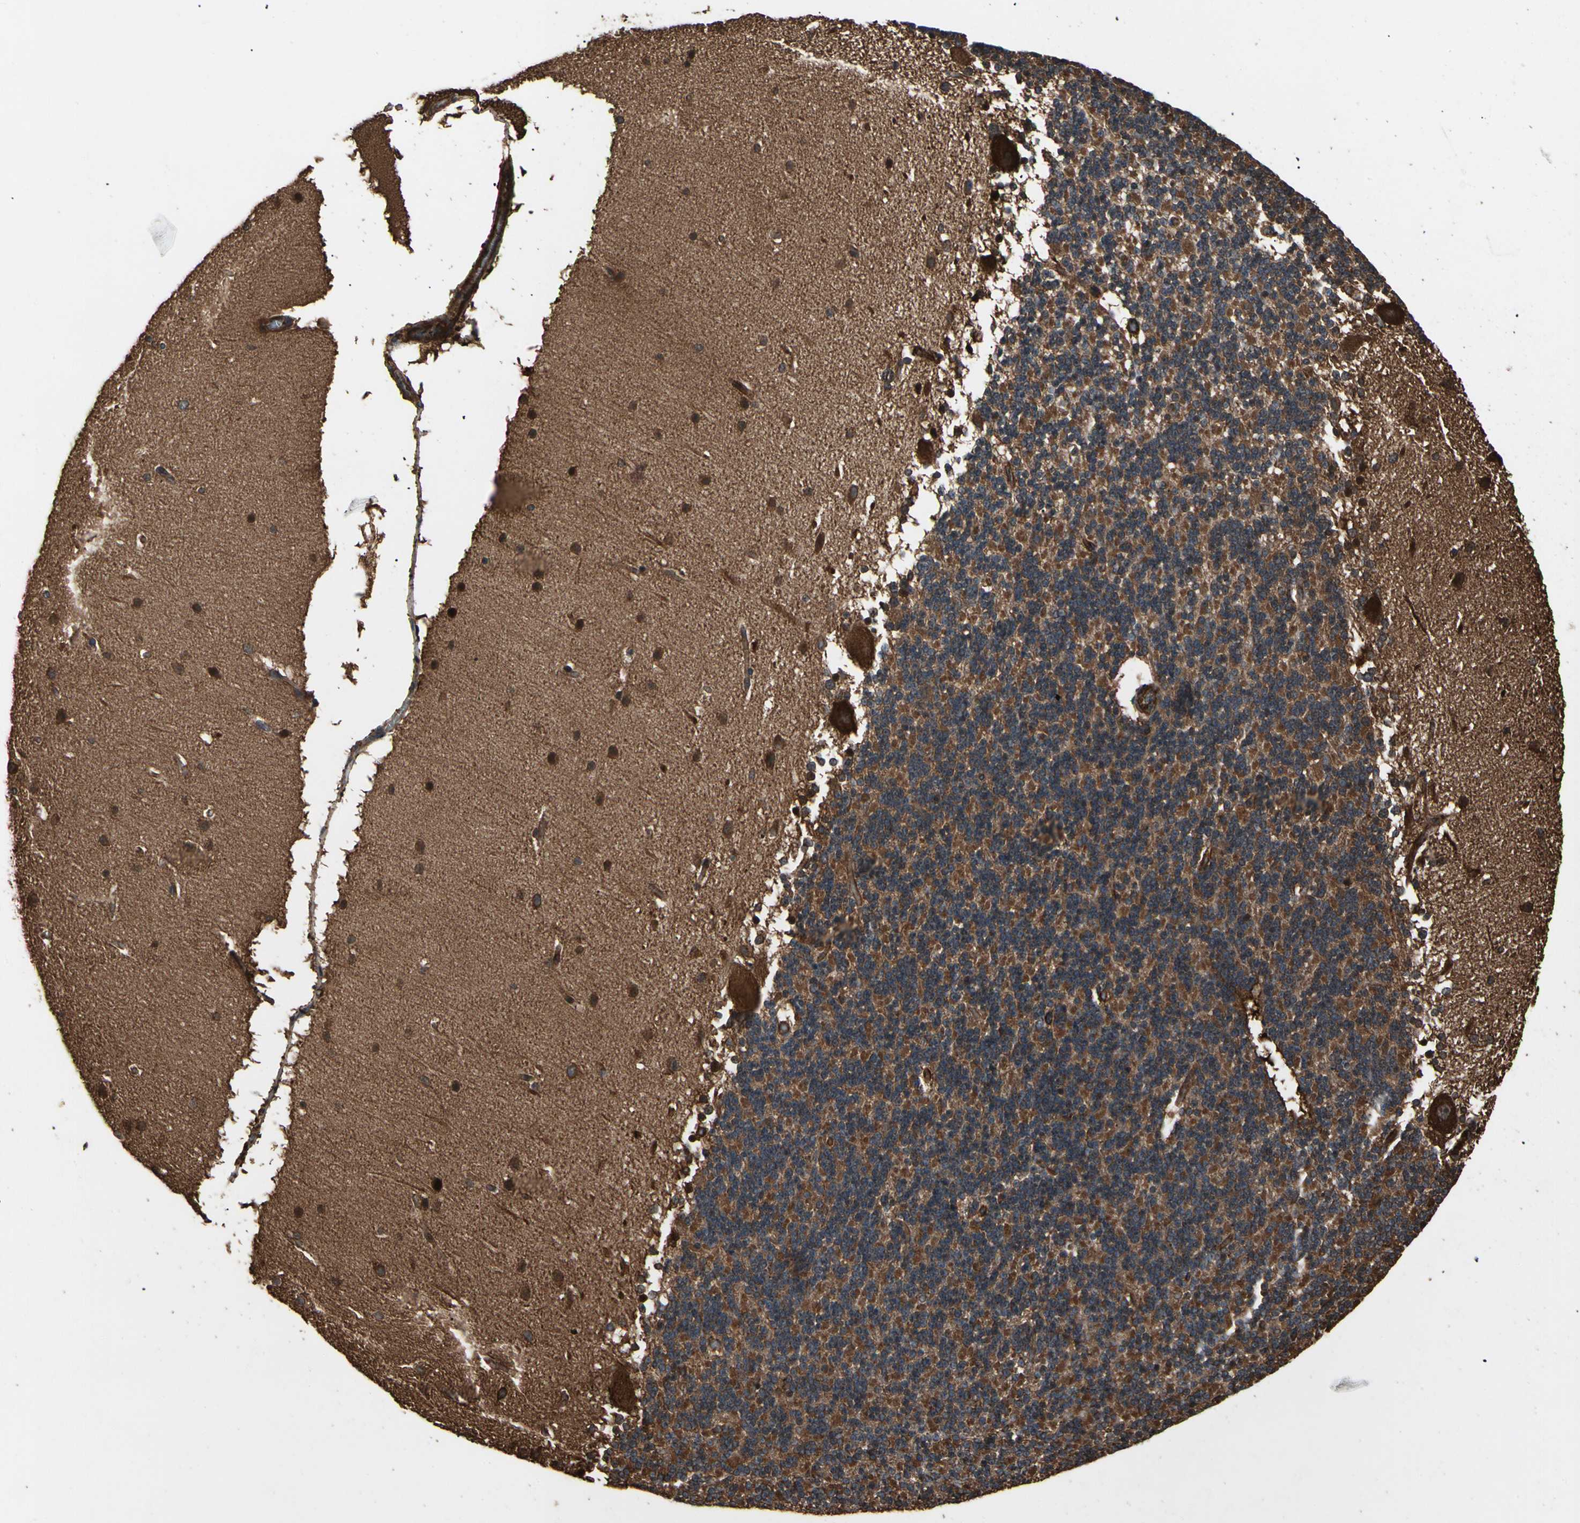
{"staining": {"intensity": "strong", "quantity": ">75%", "location": "cytoplasmic/membranous"}, "tissue": "cerebellum", "cell_type": "Cells in granular layer", "image_type": "normal", "snomed": [{"axis": "morphology", "description": "Normal tissue, NOS"}, {"axis": "topography", "description": "Cerebellum"}], "caption": "The image exhibits immunohistochemical staining of unremarkable cerebellum. There is strong cytoplasmic/membranous expression is seen in about >75% of cells in granular layer. (Stains: DAB in brown, nuclei in blue, Microscopy: brightfield microscopy at high magnification).", "gene": "AGBL2", "patient": {"sex": "female", "age": 19}}